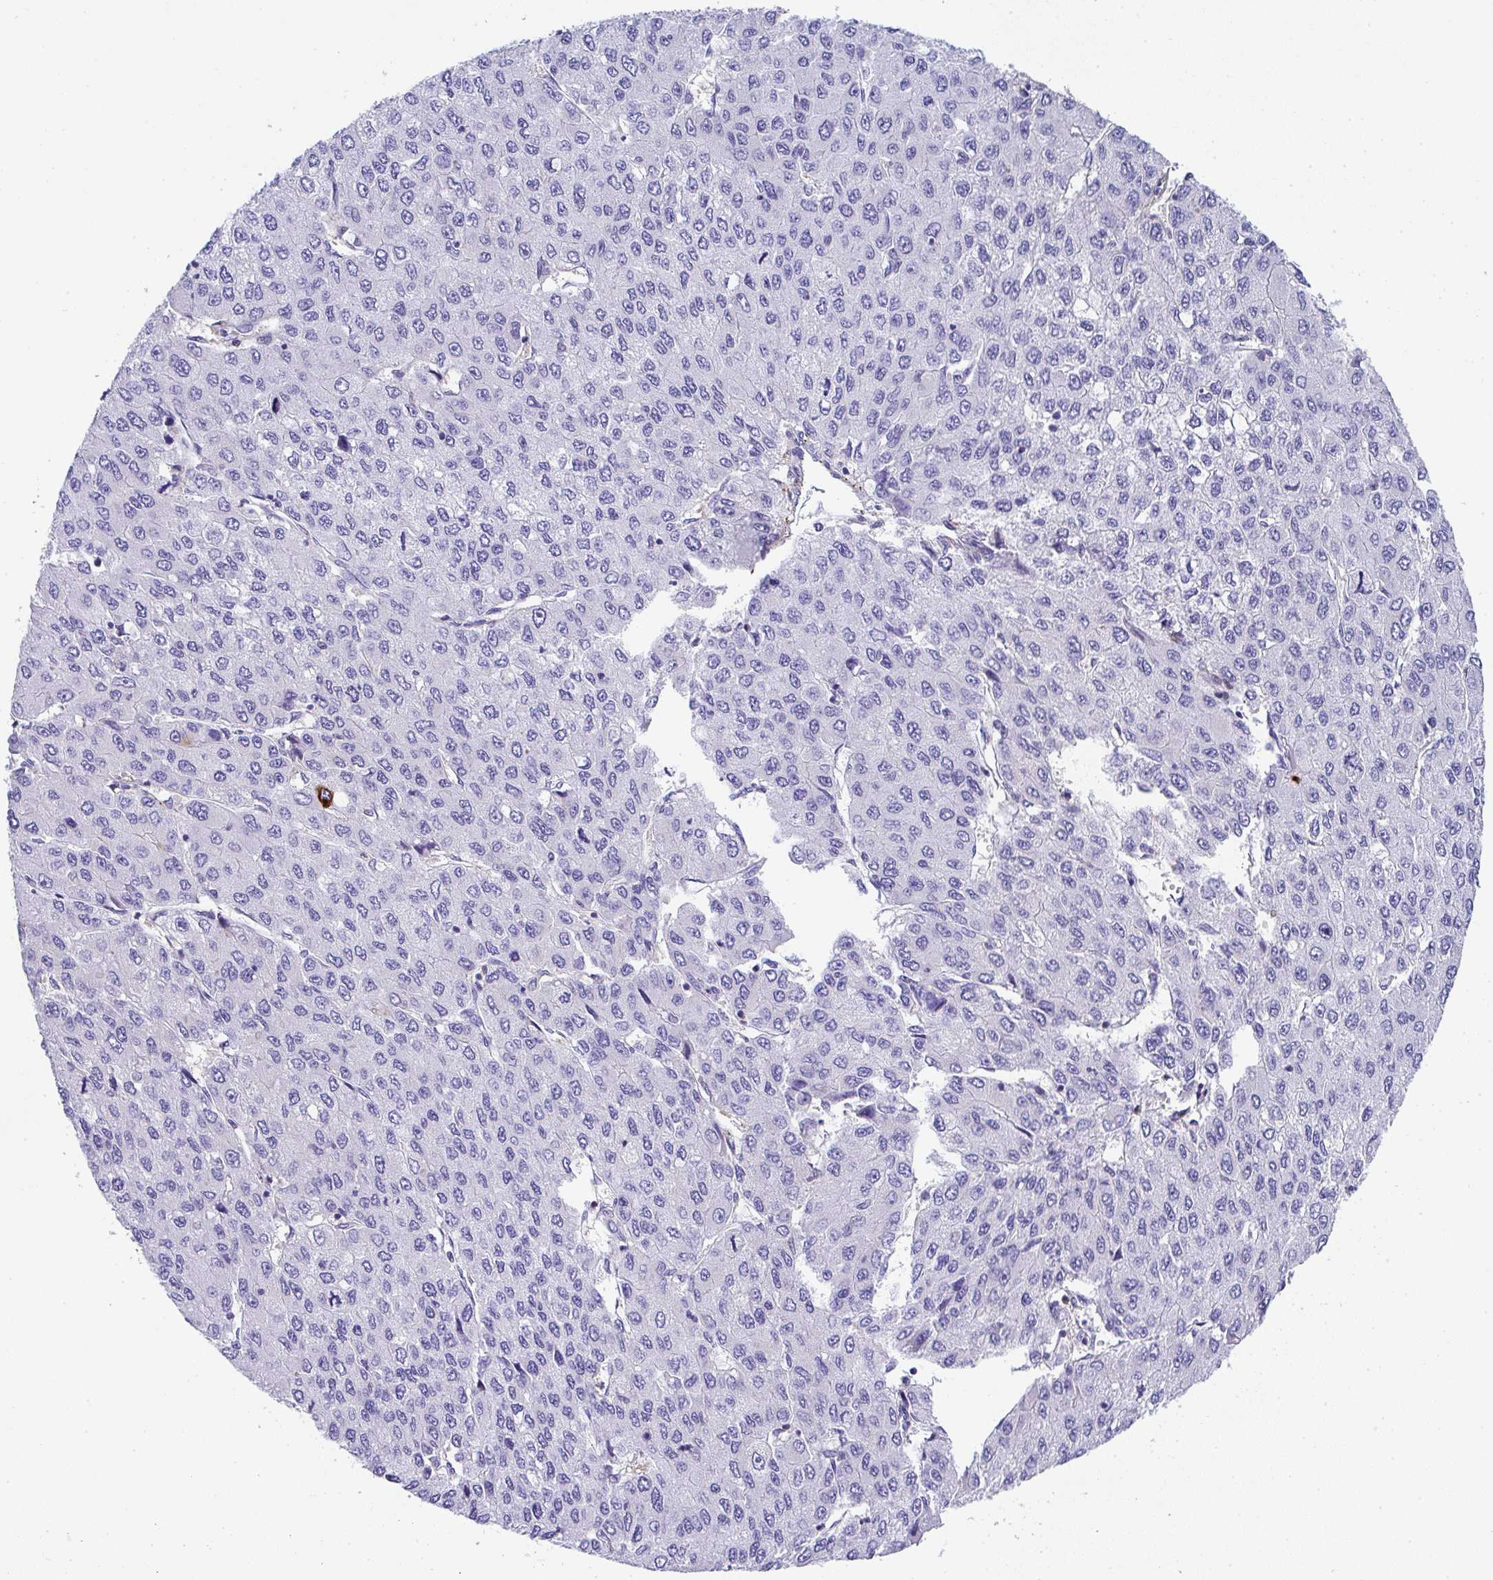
{"staining": {"intensity": "negative", "quantity": "none", "location": "none"}, "tissue": "liver cancer", "cell_type": "Tumor cells", "image_type": "cancer", "snomed": [{"axis": "morphology", "description": "Carcinoma, Hepatocellular, NOS"}, {"axis": "topography", "description": "Liver"}], "caption": "The immunohistochemistry histopathology image has no significant staining in tumor cells of hepatocellular carcinoma (liver) tissue.", "gene": "TNFAIP8", "patient": {"sex": "female", "age": 66}}